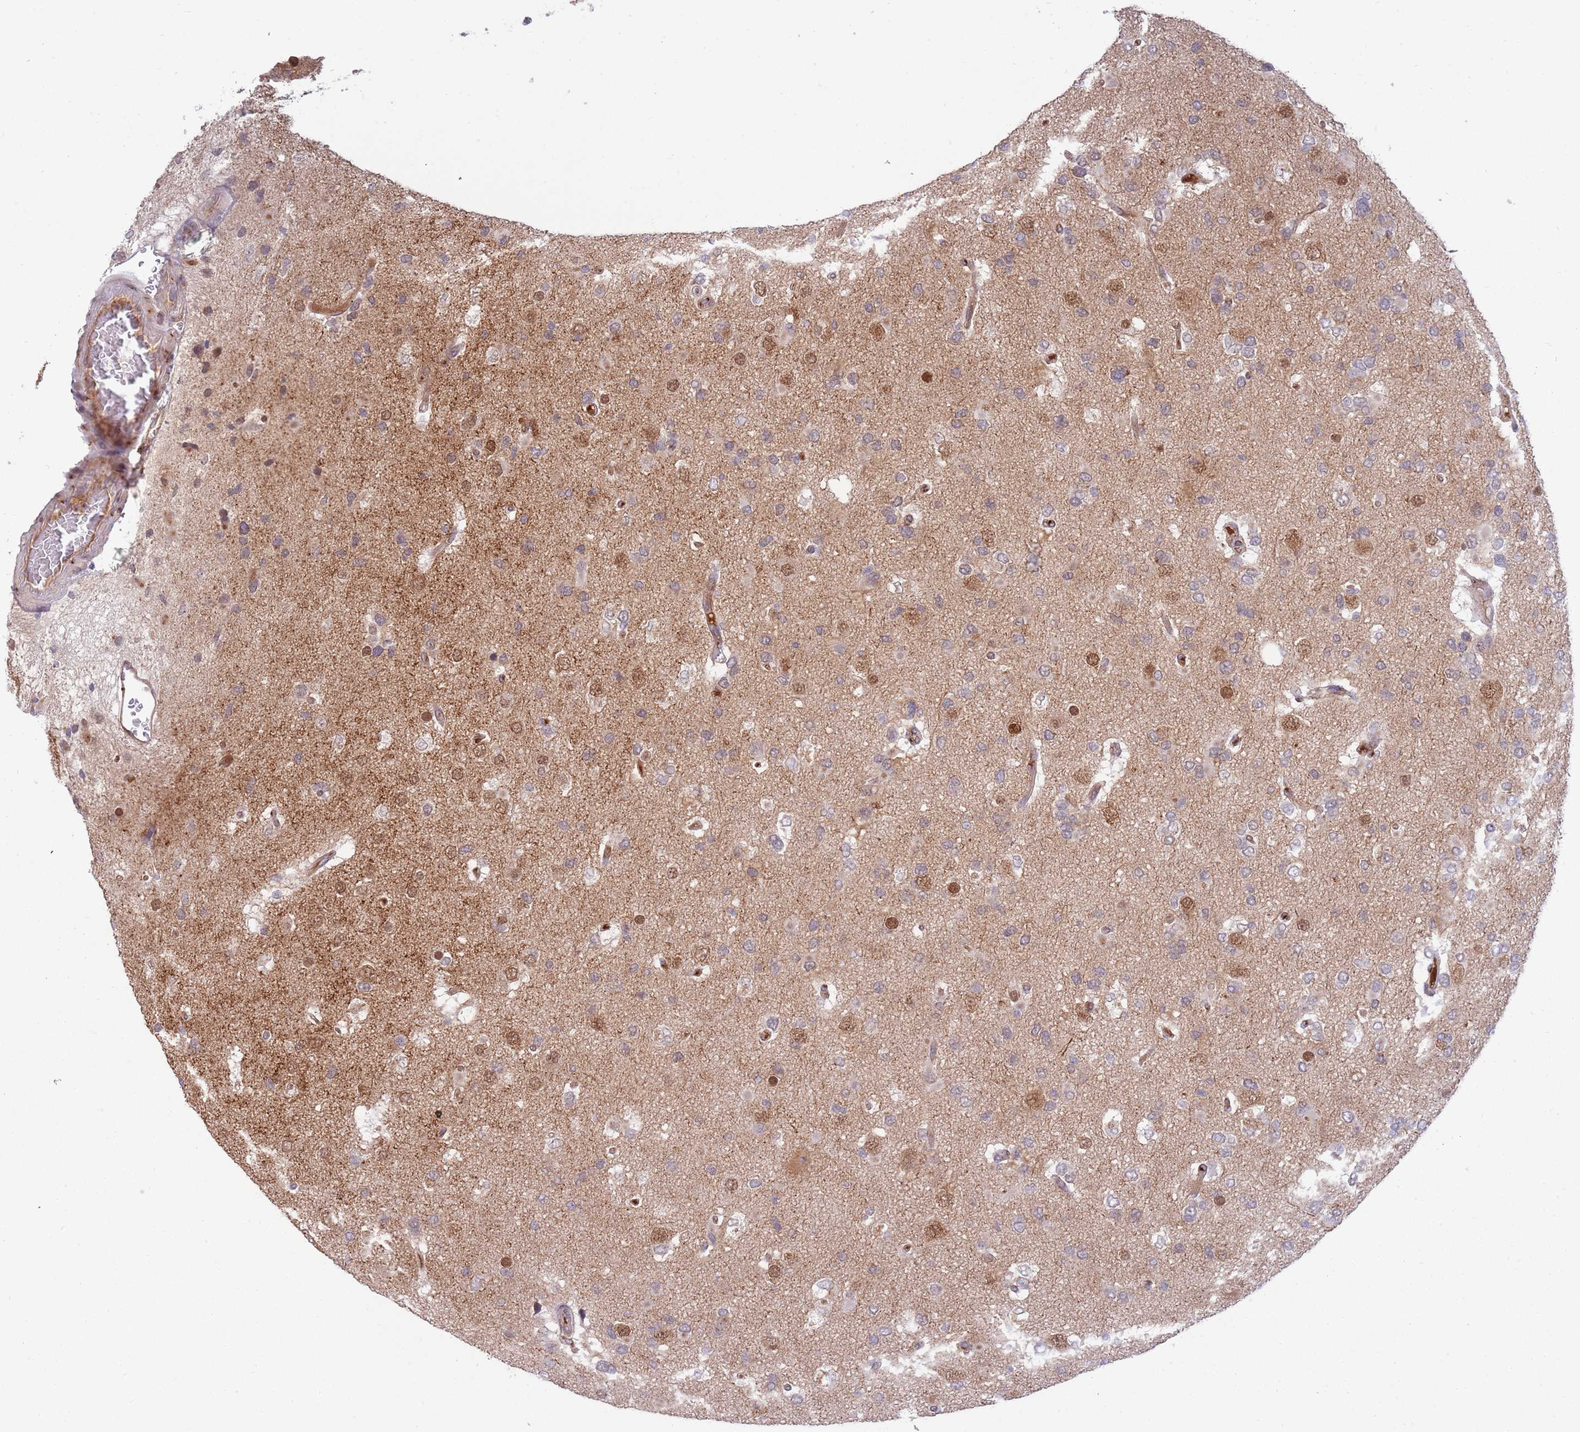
{"staining": {"intensity": "weak", "quantity": "<25%", "location": "cytoplasmic/membranous"}, "tissue": "glioma", "cell_type": "Tumor cells", "image_type": "cancer", "snomed": [{"axis": "morphology", "description": "Glioma, malignant, High grade"}, {"axis": "topography", "description": "Brain"}], "caption": "IHC of glioma reveals no expression in tumor cells.", "gene": "BTBD7", "patient": {"sex": "male", "age": 53}}